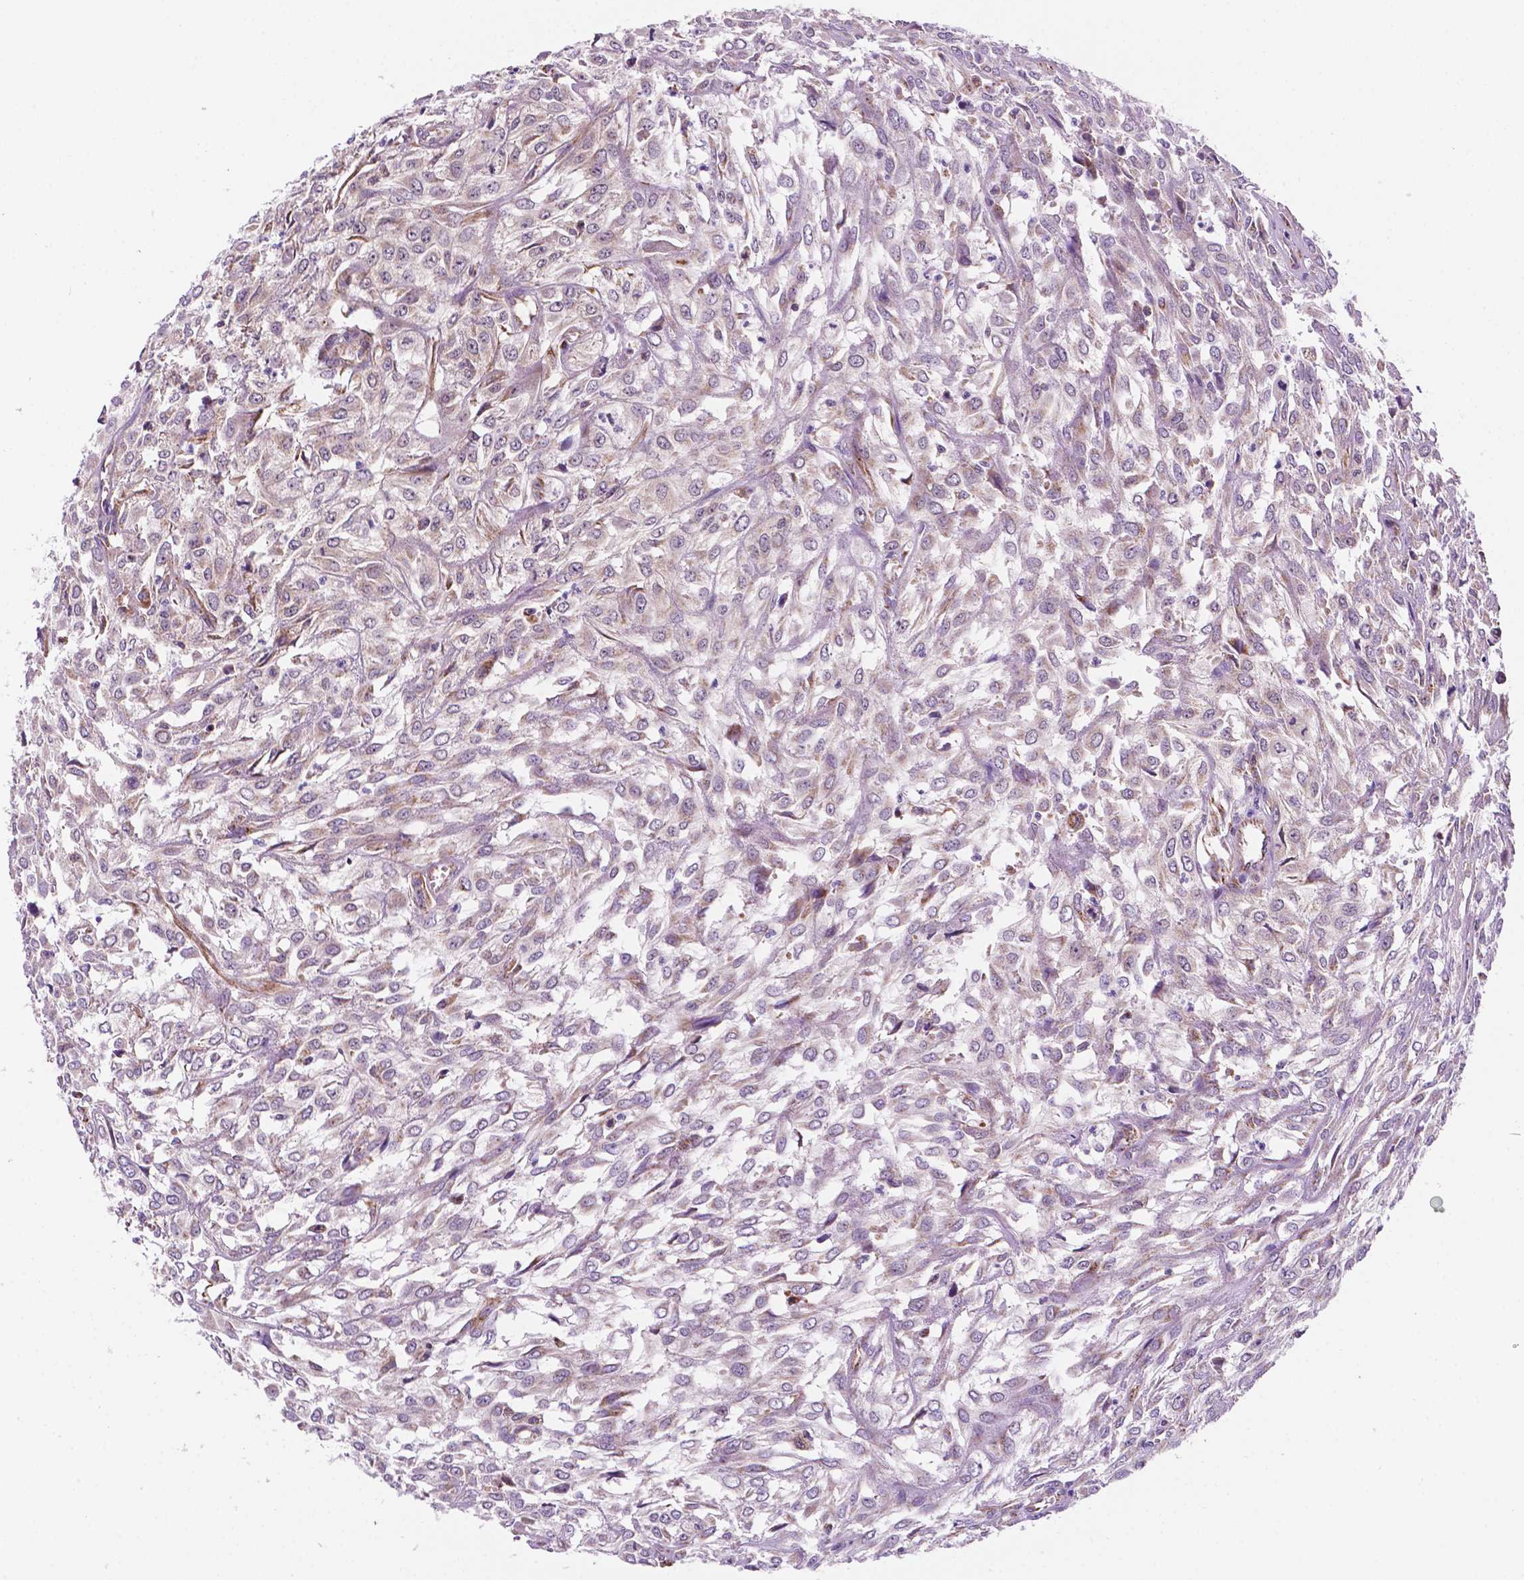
{"staining": {"intensity": "weak", "quantity": "25%-75%", "location": "cytoplasmic/membranous"}, "tissue": "urothelial cancer", "cell_type": "Tumor cells", "image_type": "cancer", "snomed": [{"axis": "morphology", "description": "Urothelial carcinoma, High grade"}, {"axis": "topography", "description": "Urinary bladder"}], "caption": "The micrograph displays immunohistochemical staining of urothelial cancer. There is weak cytoplasmic/membranous positivity is identified in about 25%-75% of tumor cells. Immunohistochemistry (ihc) stains the protein in brown and the nuclei are stained blue.", "gene": "GEMIN4", "patient": {"sex": "male", "age": 67}}